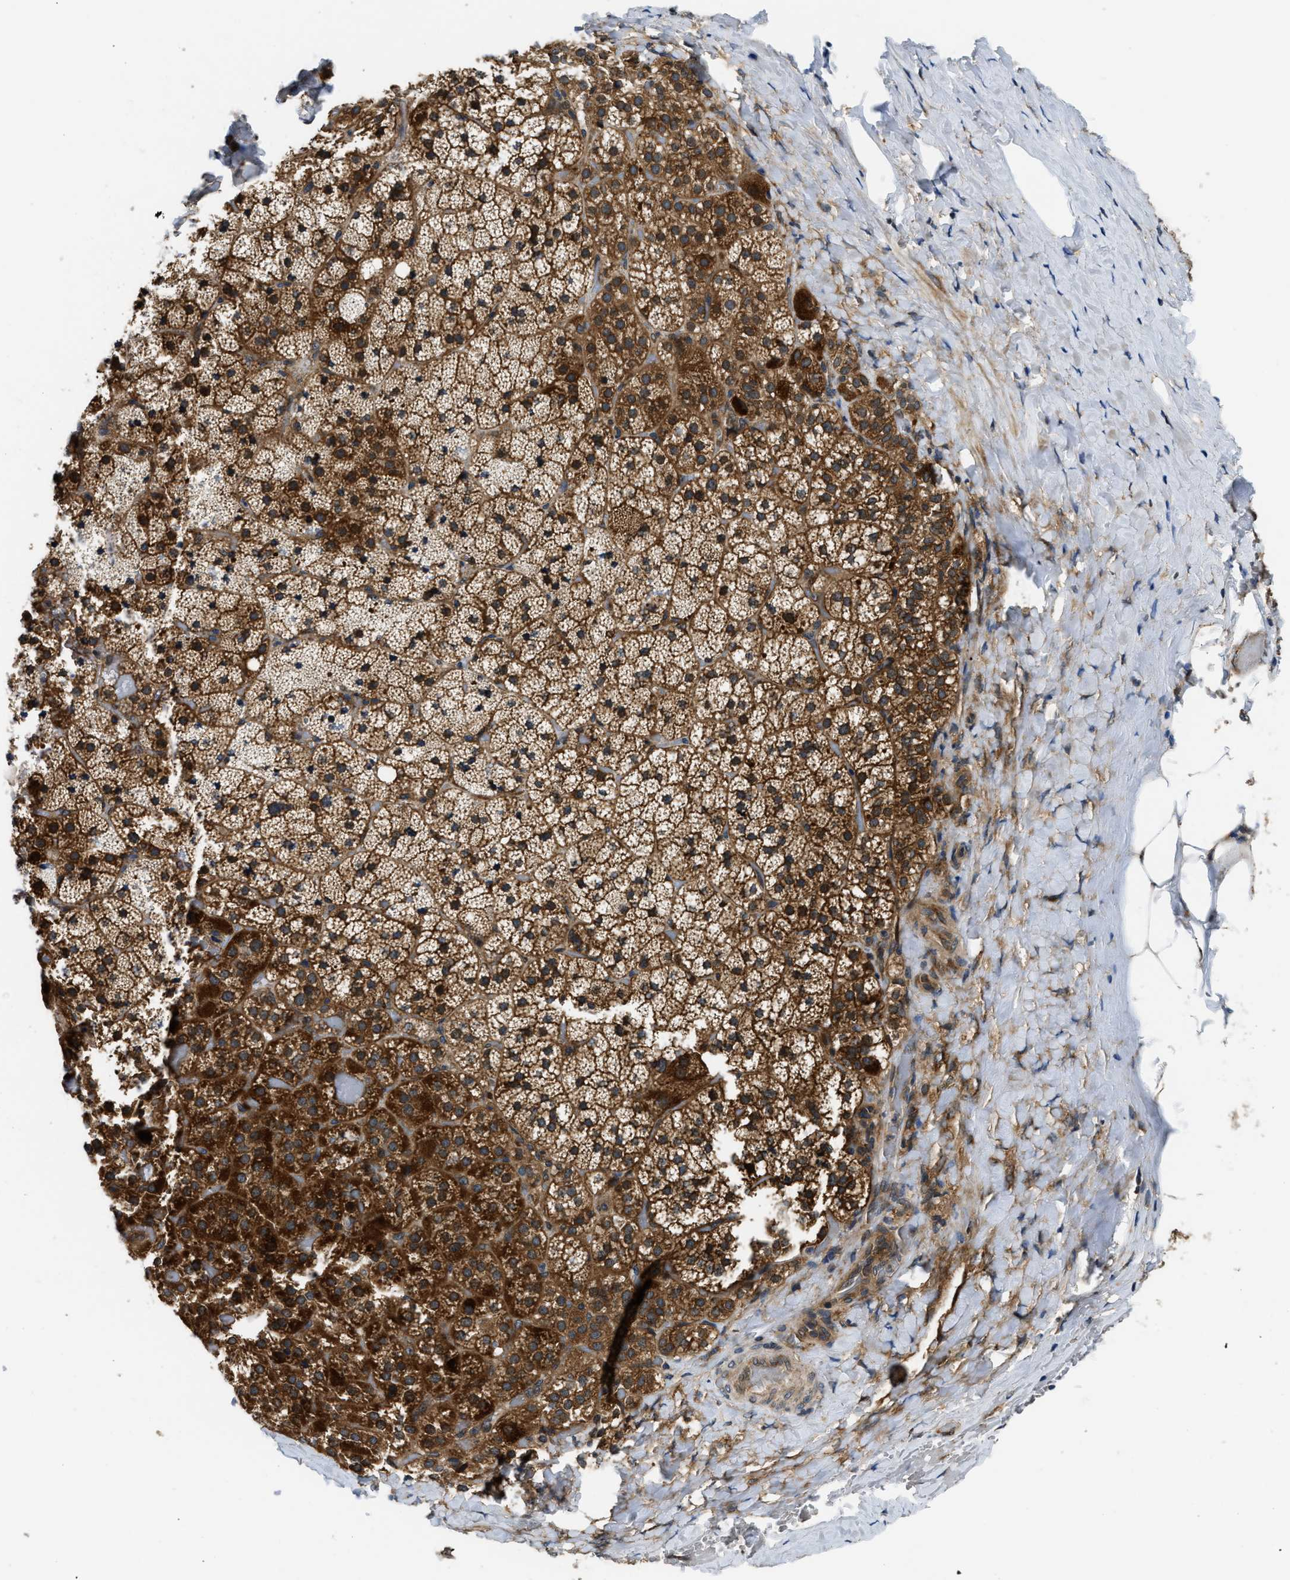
{"staining": {"intensity": "strong", "quantity": ">75%", "location": "cytoplasmic/membranous"}, "tissue": "adrenal gland", "cell_type": "Glandular cells", "image_type": "normal", "snomed": [{"axis": "morphology", "description": "Normal tissue, NOS"}, {"axis": "topography", "description": "Adrenal gland"}], "caption": "Adrenal gland stained for a protein (brown) reveals strong cytoplasmic/membranous positive expression in about >75% of glandular cells.", "gene": "PNPLA8", "patient": {"sex": "female", "age": 59}}